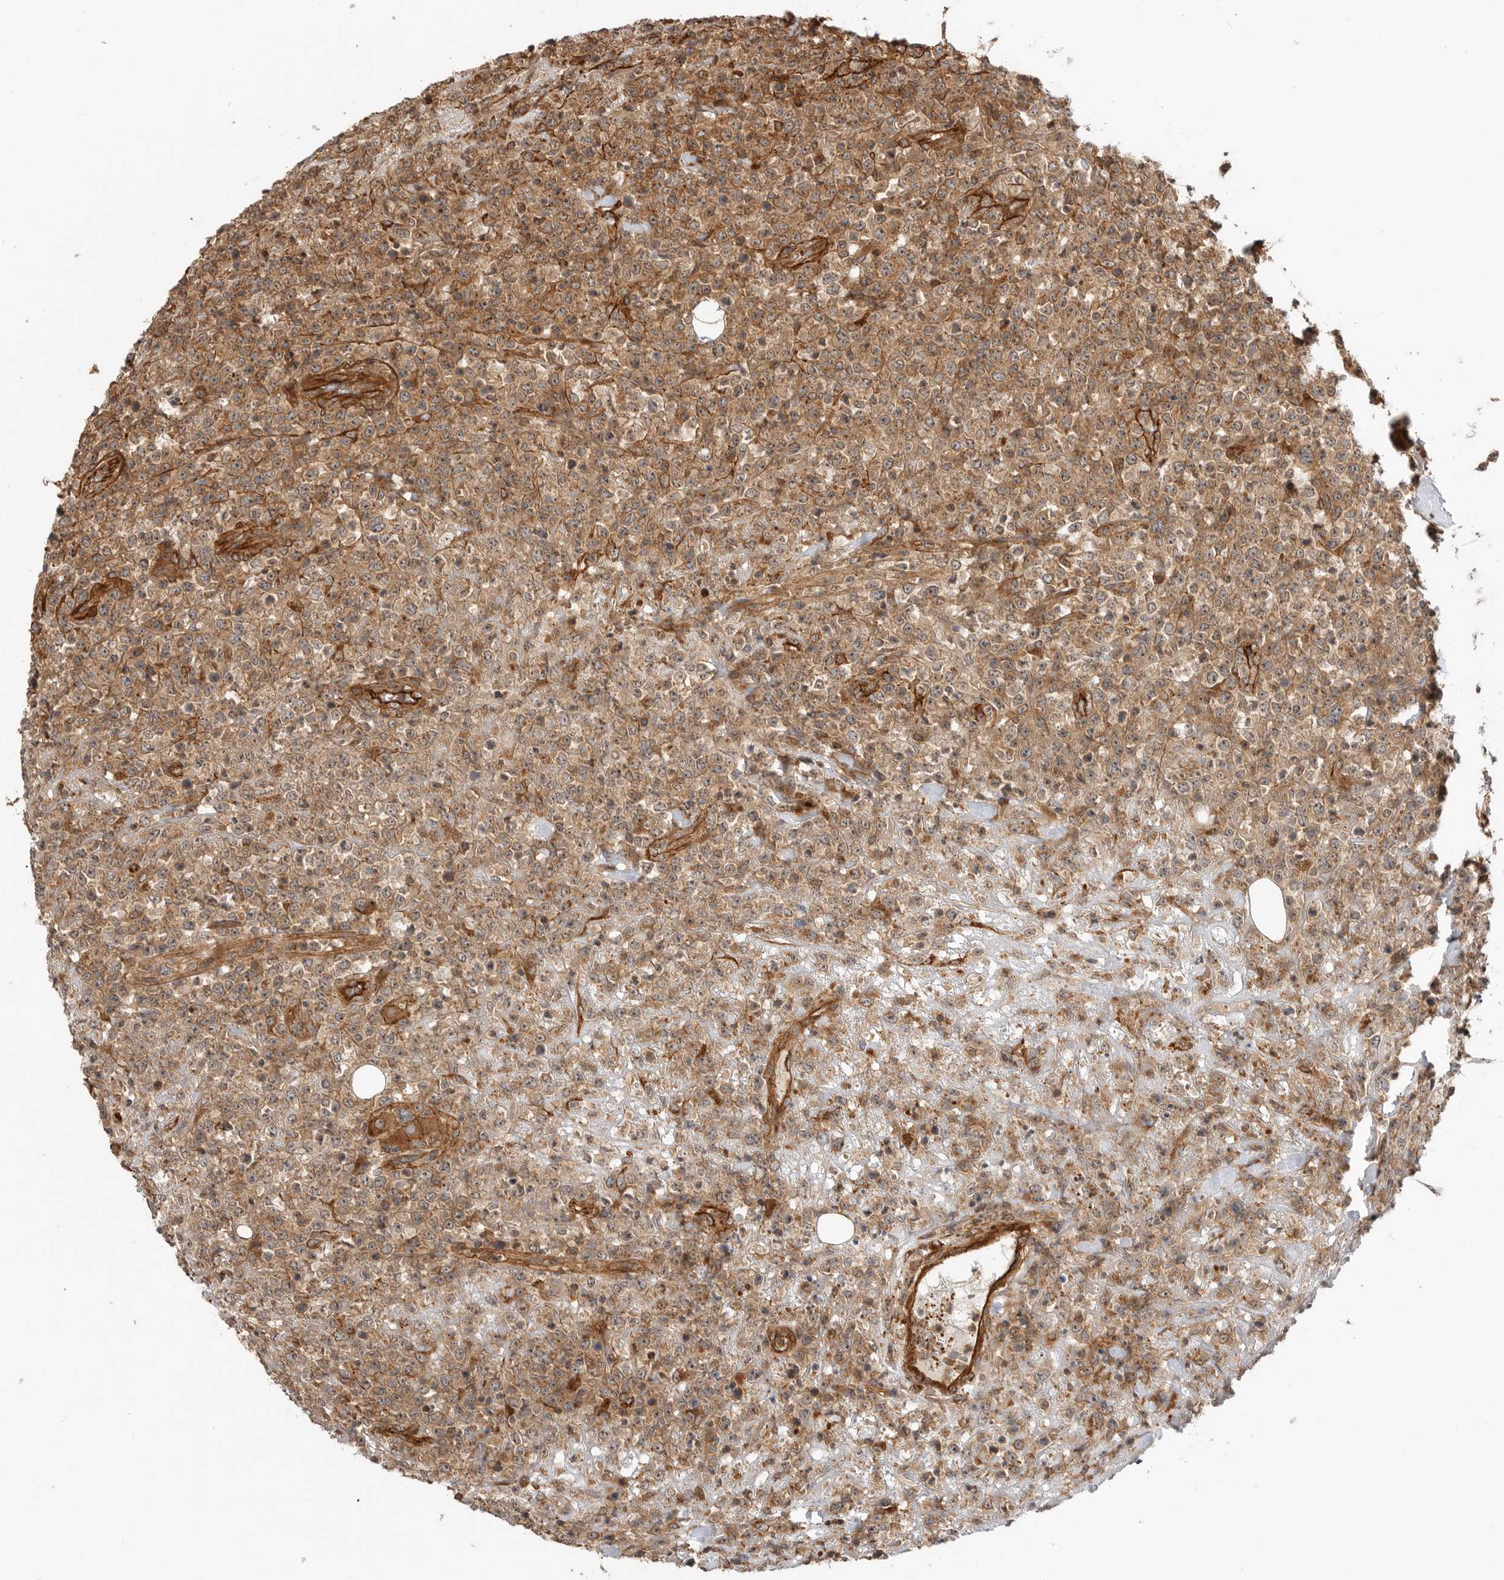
{"staining": {"intensity": "weak", "quantity": ">75%", "location": "cytoplasmic/membranous"}, "tissue": "lymphoma", "cell_type": "Tumor cells", "image_type": "cancer", "snomed": [{"axis": "morphology", "description": "Malignant lymphoma, non-Hodgkin's type, High grade"}, {"axis": "topography", "description": "Colon"}], "caption": "DAB (3,3'-diaminobenzidine) immunohistochemical staining of human lymphoma demonstrates weak cytoplasmic/membranous protein expression in approximately >75% of tumor cells.", "gene": "GPATCH2", "patient": {"sex": "female", "age": 53}}